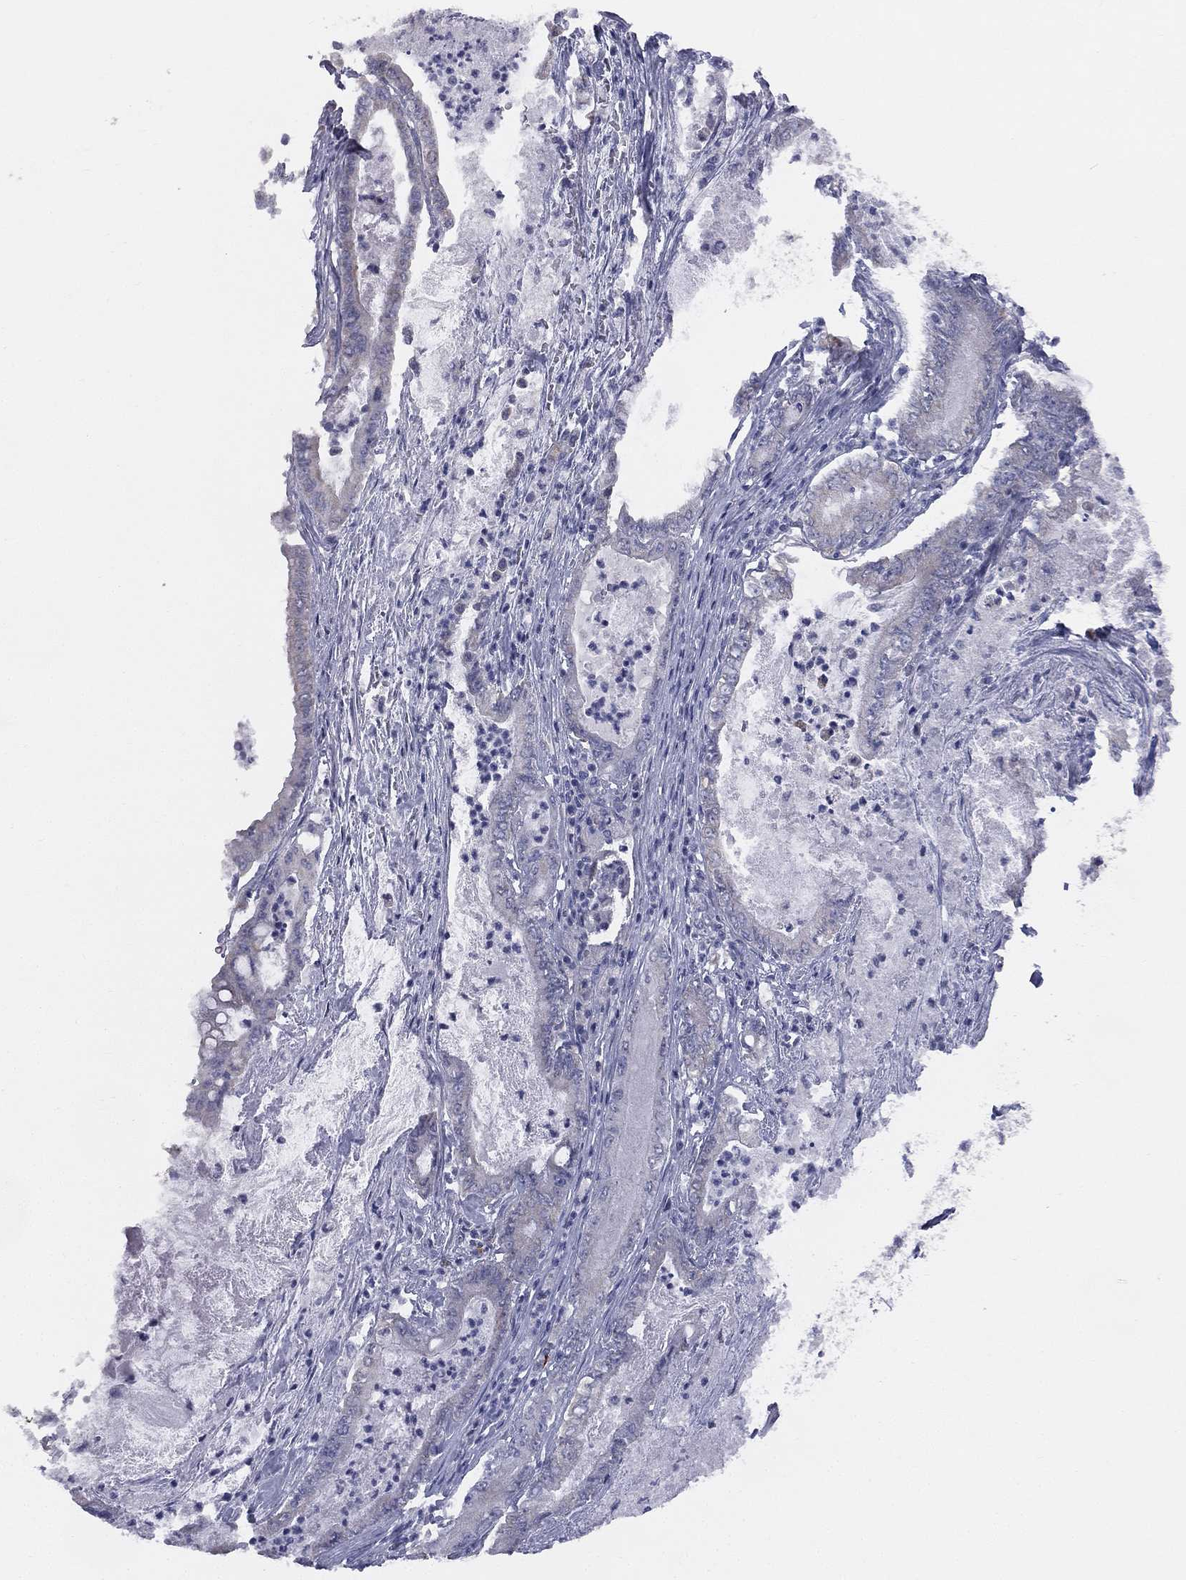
{"staining": {"intensity": "negative", "quantity": "none", "location": "none"}, "tissue": "pancreatic cancer", "cell_type": "Tumor cells", "image_type": "cancer", "snomed": [{"axis": "morphology", "description": "Adenocarcinoma, NOS"}, {"axis": "topography", "description": "Pancreas"}], "caption": "Immunohistochemical staining of human pancreatic adenocarcinoma reveals no significant expression in tumor cells. (Stains: DAB (3,3'-diaminobenzidine) immunohistochemistry with hematoxylin counter stain, Microscopy: brightfield microscopy at high magnification).", "gene": "DMKN", "patient": {"sex": "male", "age": 71}}